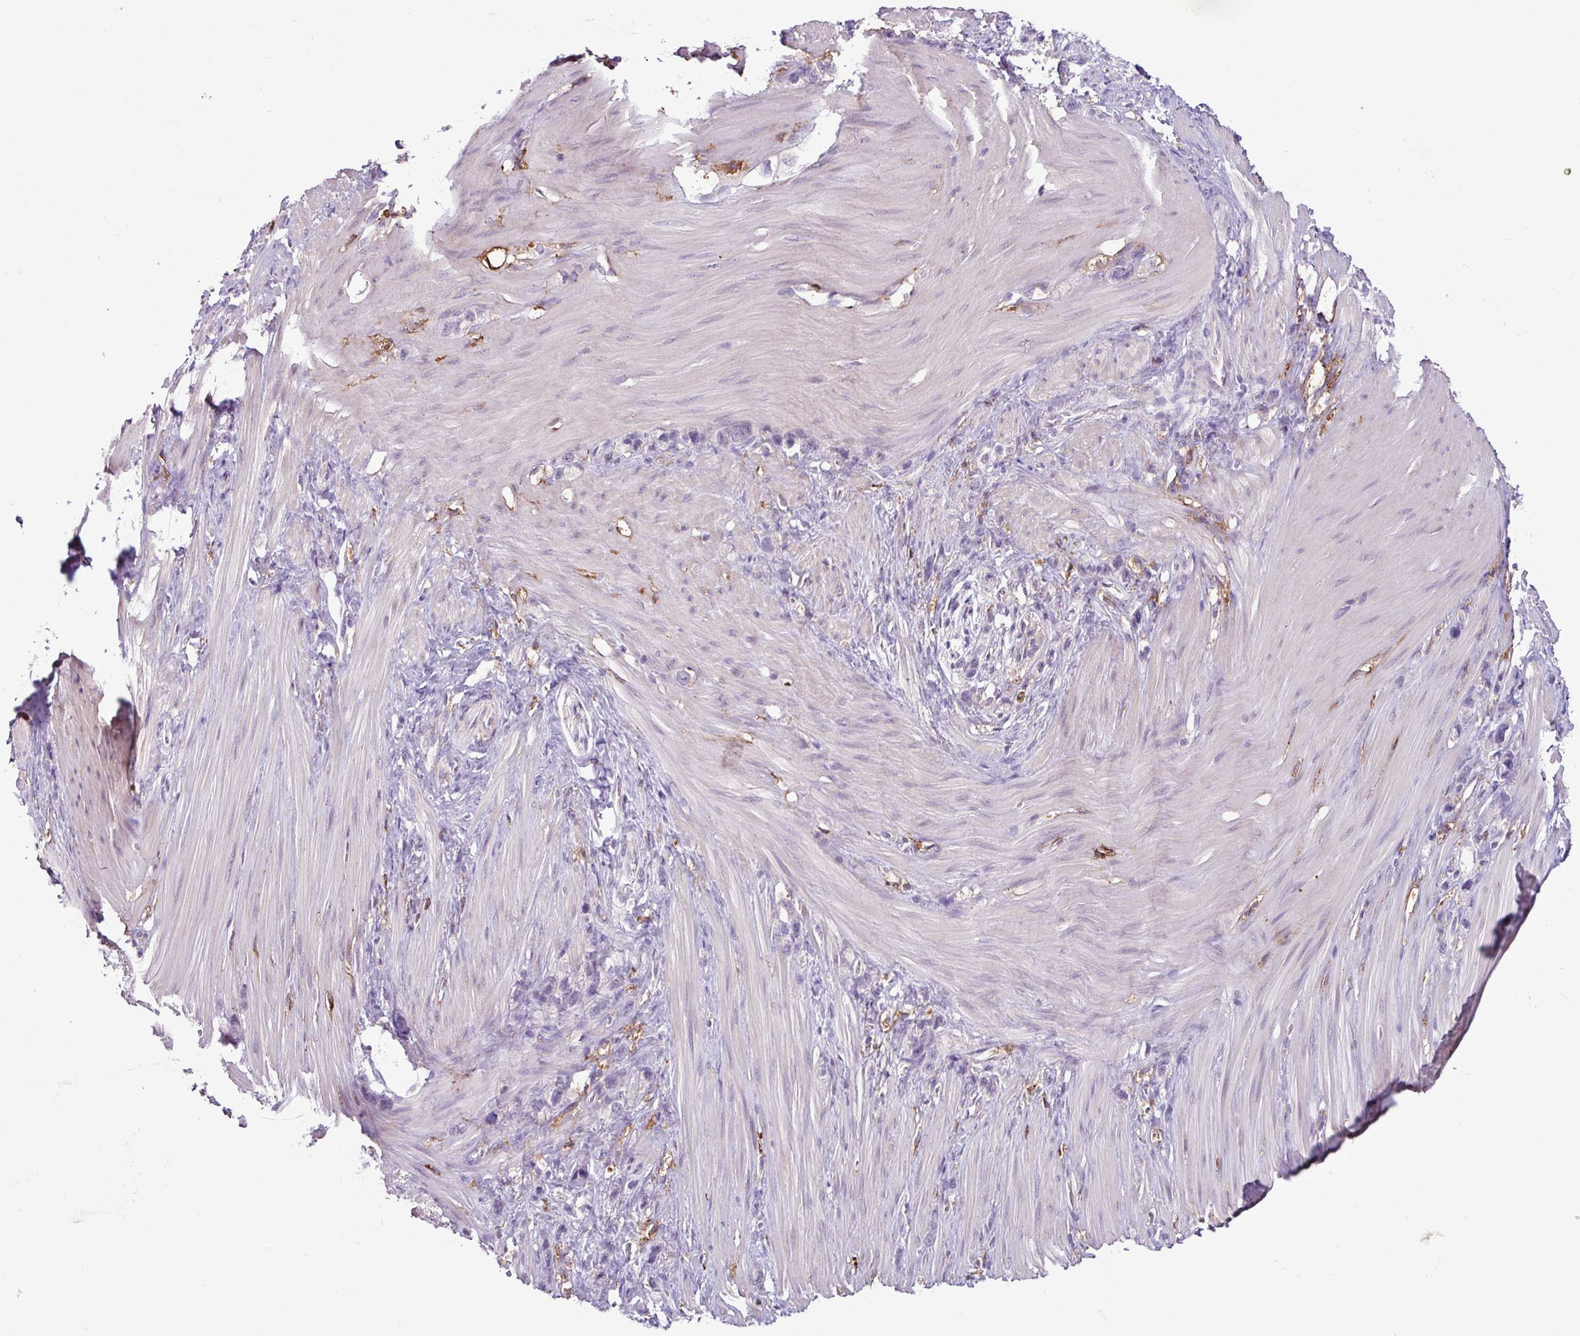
{"staining": {"intensity": "negative", "quantity": "none", "location": "none"}, "tissue": "stomach cancer", "cell_type": "Tumor cells", "image_type": "cancer", "snomed": [{"axis": "morphology", "description": "Adenocarcinoma, NOS"}, {"axis": "topography", "description": "Stomach"}], "caption": "Tumor cells are negative for brown protein staining in stomach adenocarcinoma.", "gene": "C9orf24", "patient": {"sex": "female", "age": 65}}